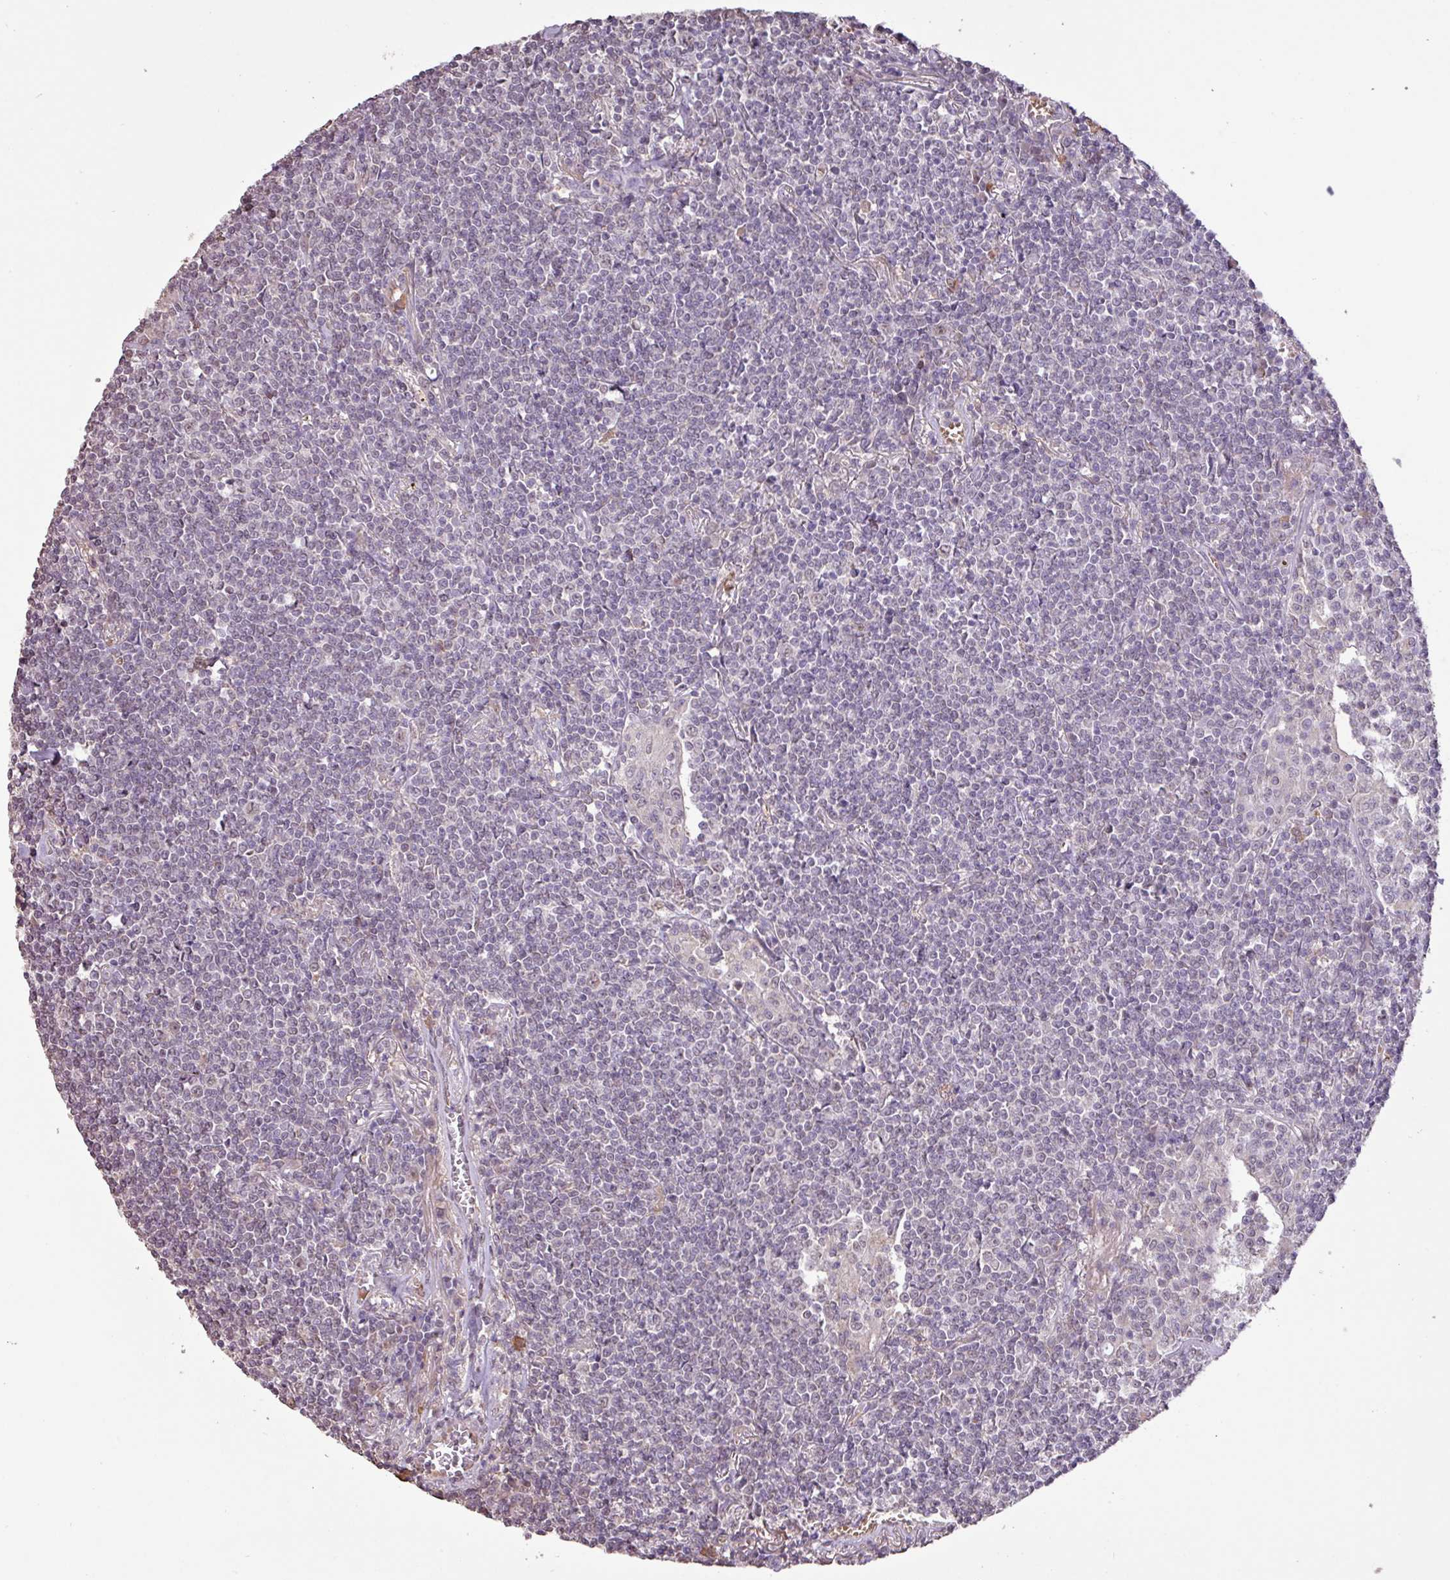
{"staining": {"intensity": "weak", "quantity": "<25%", "location": "nuclear"}, "tissue": "lymphoma", "cell_type": "Tumor cells", "image_type": "cancer", "snomed": [{"axis": "morphology", "description": "Malignant lymphoma, non-Hodgkin's type, Low grade"}, {"axis": "topography", "description": "Lung"}], "caption": "This histopathology image is of low-grade malignant lymphoma, non-Hodgkin's type stained with IHC to label a protein in brown with the nuclei are counter-stained blue. There is no staining in tumor cells.", "gene": "L3MBTL3", "patient": {"sex": "female", "age": 71}}